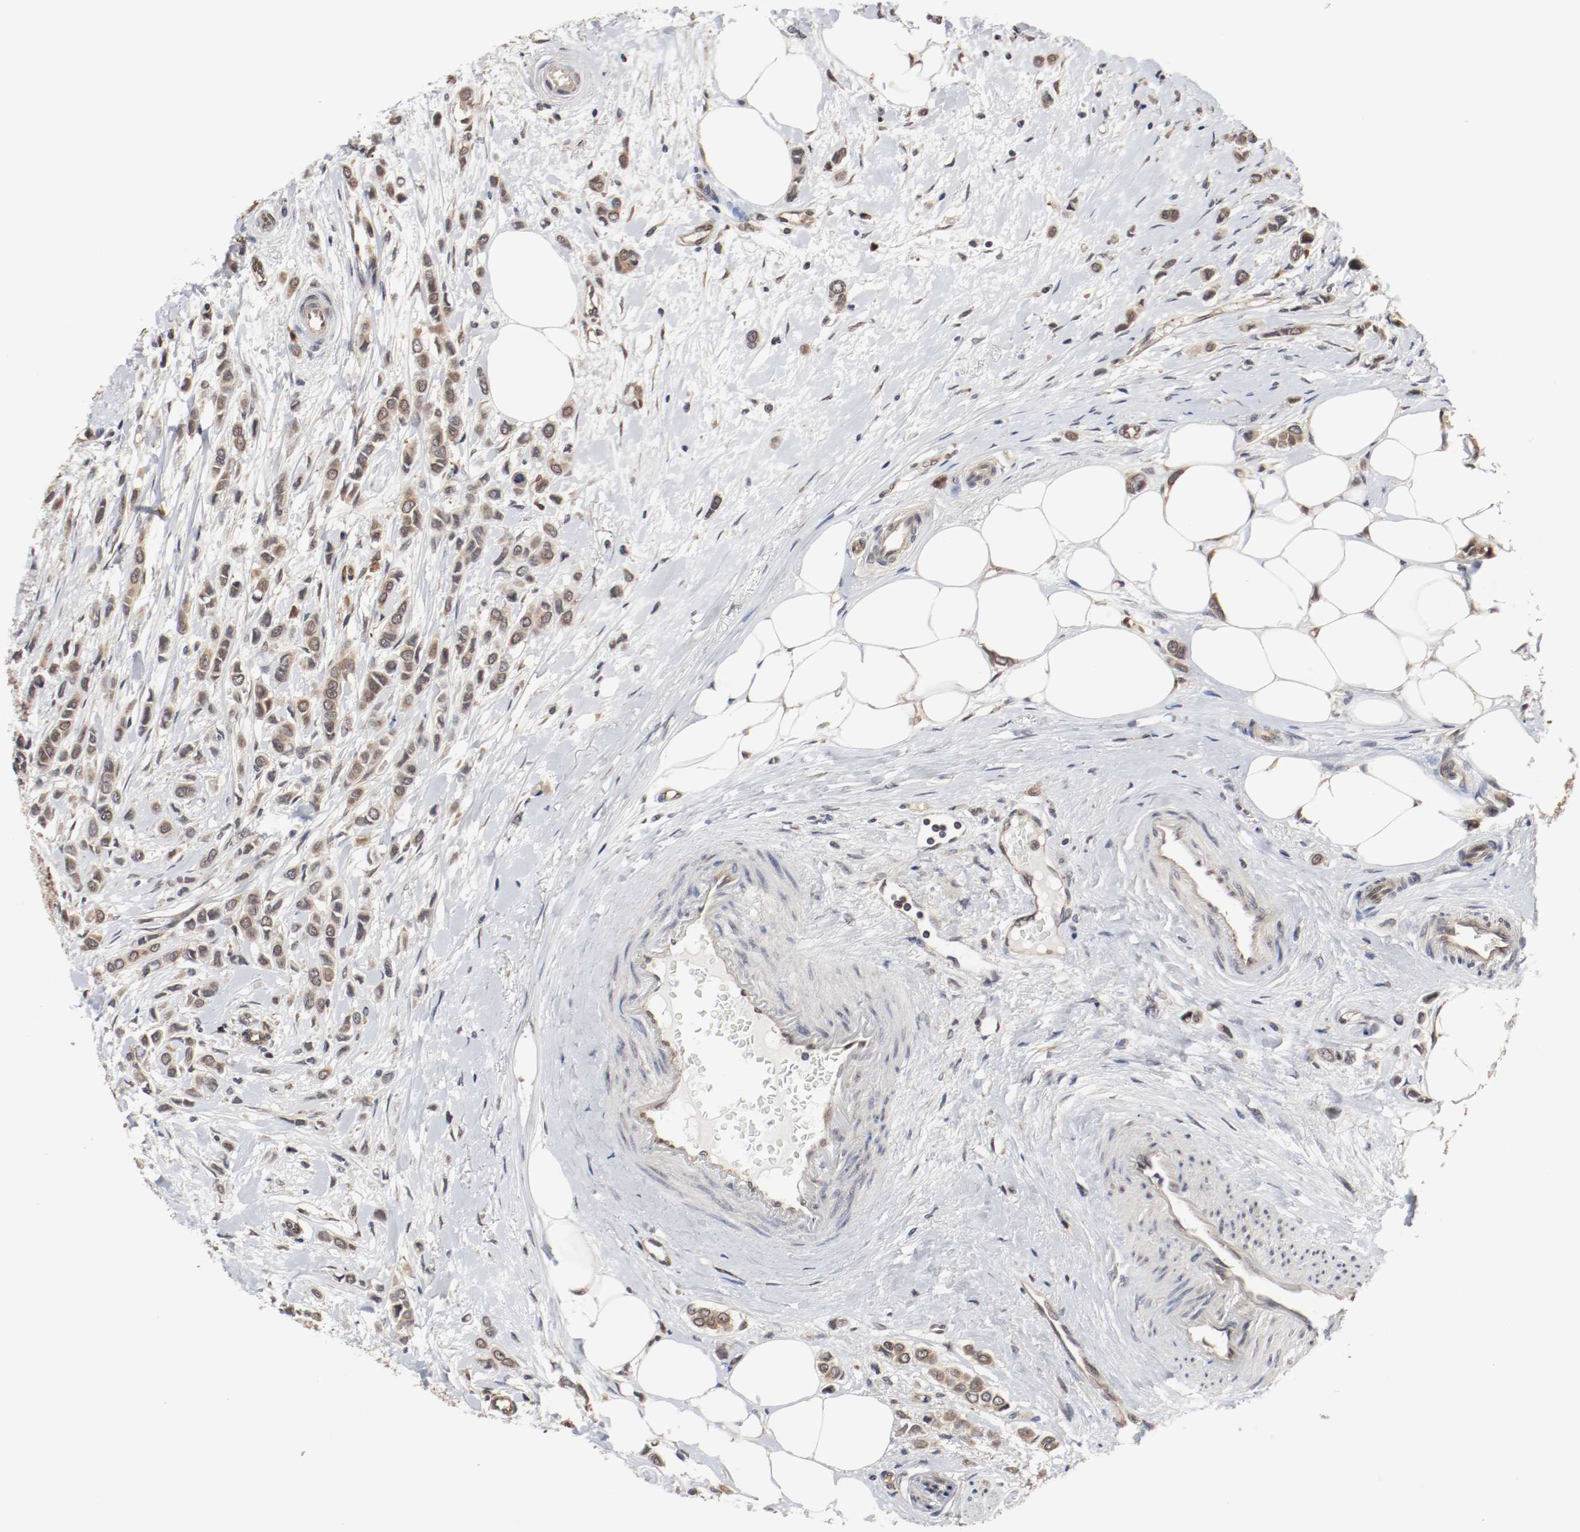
{"staining": {"intensity": "moderate", "quantity": ">75%", "location": "cytoplasmic/membranous,nuclear"}, "tissue": "breast cancer", "cell_type": "Tumor cells", "image_type": "cancer", "snomed": [{"axis": "morphology", "description": "Lobular carcinoma"}, {"axis": "topography", "description": "Breast"}], "caption": "Immunohistochemistry micrograph of breast cancer (lobular carcinoma) stained for a protein (brown), which displays medium levels of moderate cytoplasmic/membranous and nuclear positivity in approximately >75% of tumor cells.", "gene": "AFG3L2", "patient": {"sex": "female", "age": 51}}